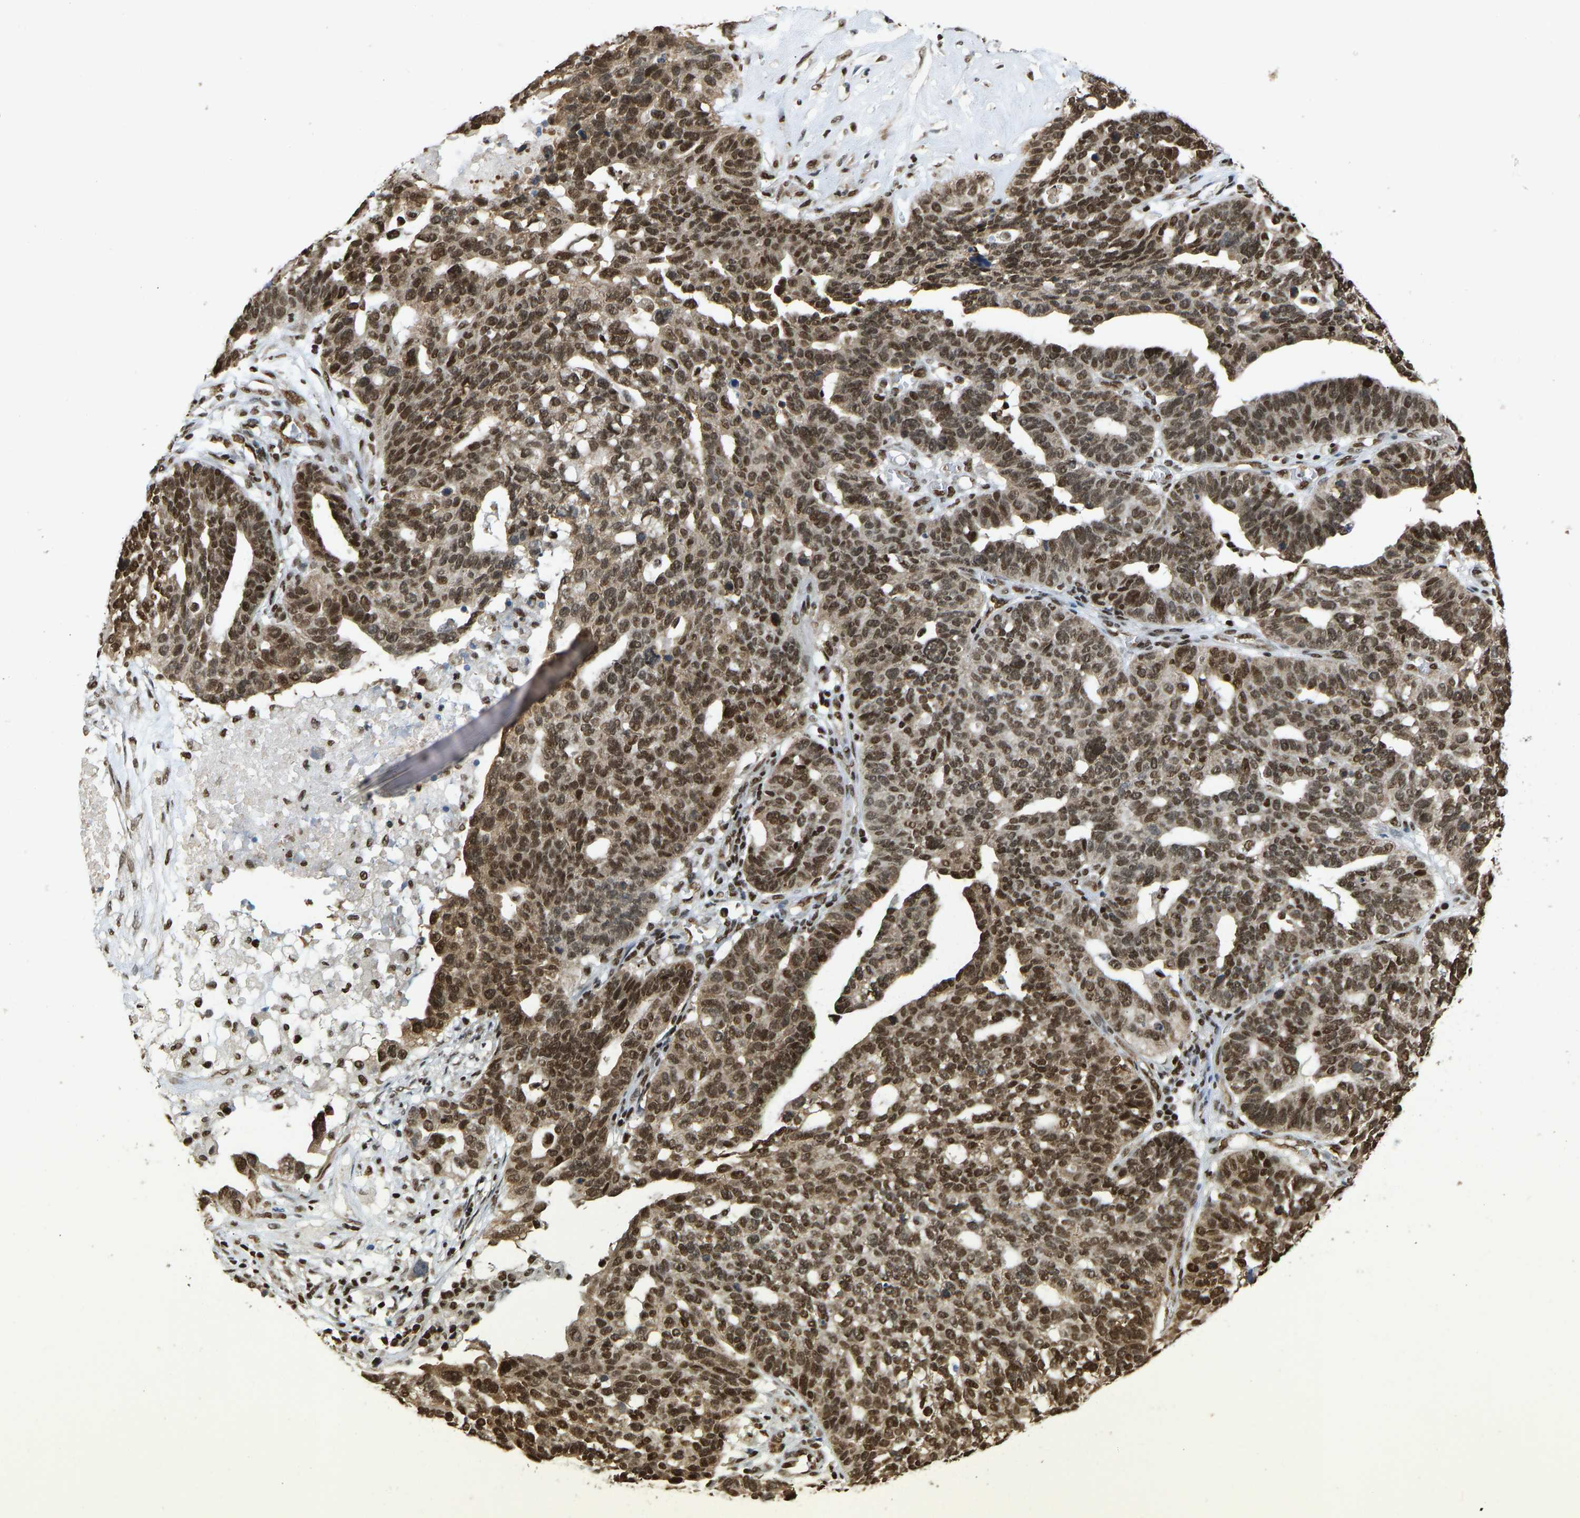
{"staining": {"intensity": "strong", "quantity": ">75%", "location": "cytoplasmic/membranous,nuclear"}, "tissue": "ovarian cancer", "cell_type": "Tumor cells", "image_type": "cancer", "snomed": [{"axis": "morphology", "description": "Cystadenocarcinoma, serous, NOS"}, {"axis": "topography", "description": "Ovary"}], "caption": "DAB immunohistochemical staining of ovarian cancer exhibits strong cytoplasmic/membranous and nuclear protein expression in approximately >75% of tumor cells.", "gene": "ZSCAN20", "patient": {"sex": "female", "age": 59}}